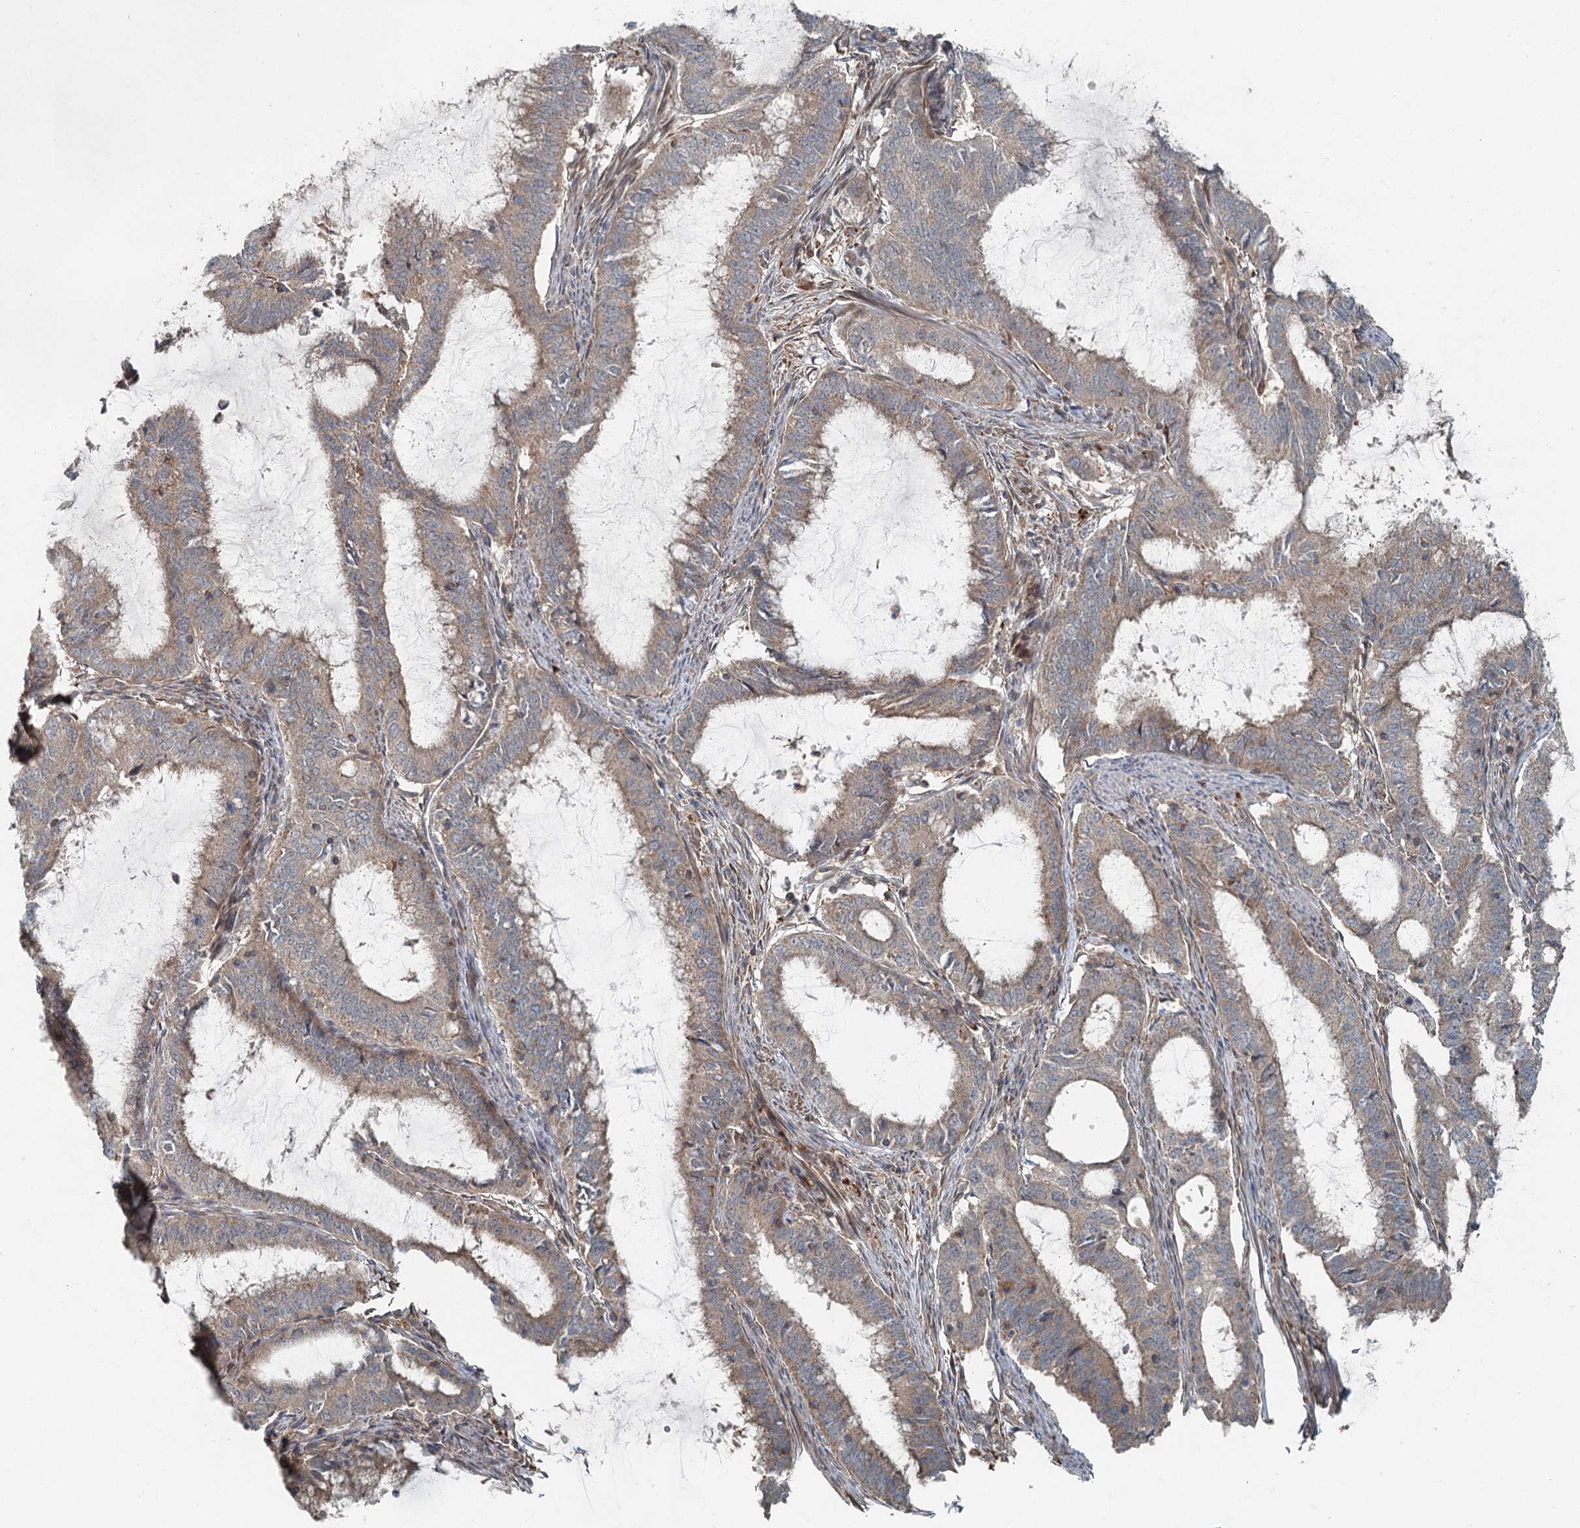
{"staining": {"intensity": "moderate", "quantity": "25%-75%", "location": "cytoplasmic/membranous"}, "tissue": "endometrial cancer", "cell_type": "Tumor cells", "image_type": "cancer", "snomed": [{"axis": "morphology", "description": "Adenocarcinoma, NOS"}, {"axis": "topography", "description": "Endometrium"}], "caption": "A brown stain shows moderate cytoplasmic/membranous positivity of a protein in human endometrial adenocarcinoma tumor cells. (DAB IHC with brightfield microscopy, high magnification).", "gene": "SKIC3", "patient": {"sex": "female", "age": 51}}